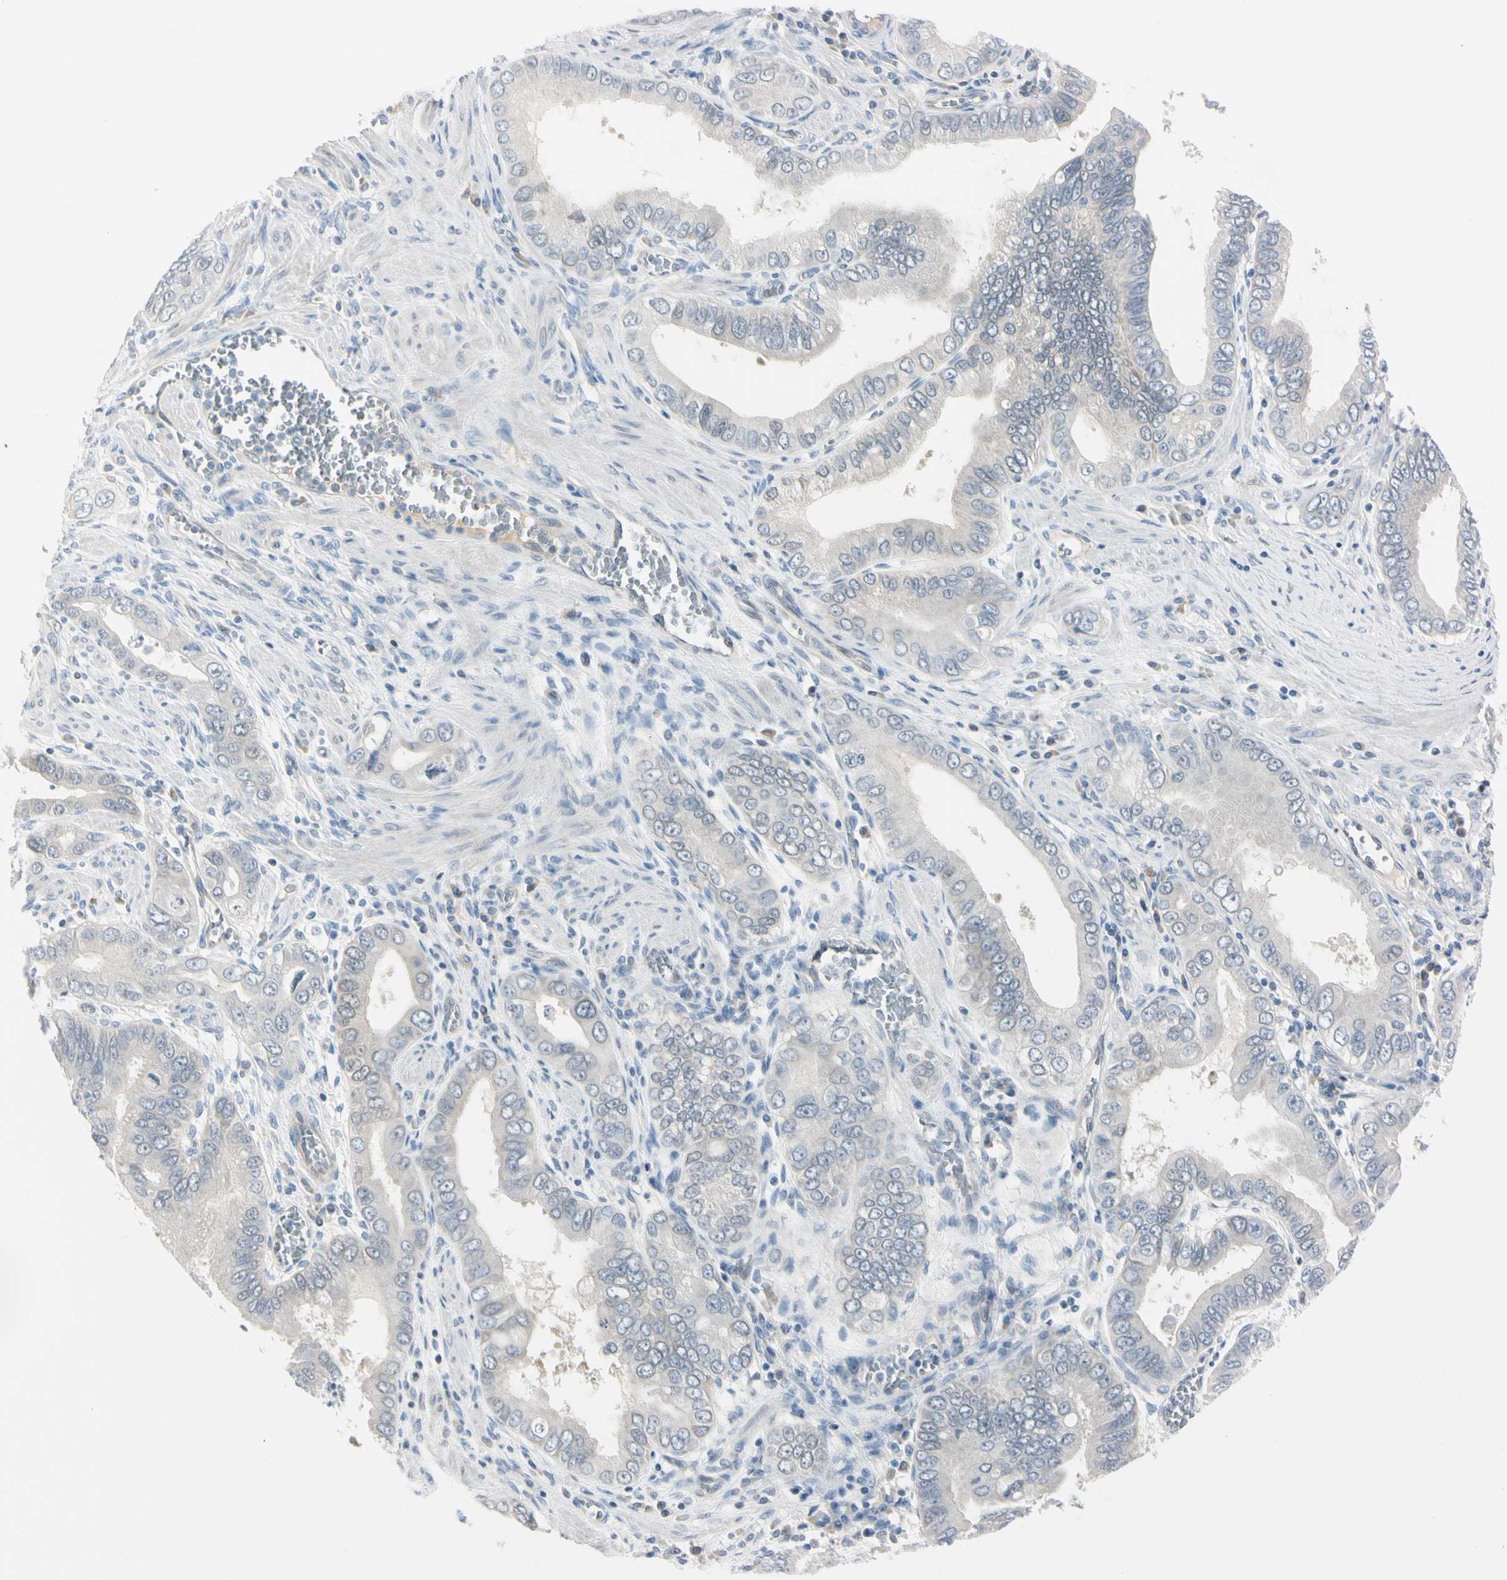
{"staining": {"intensity": "negative", "quantity": "none", "location": "none"}, "tissue": "pancreatic cancer", "cell_type": "Tumor cells", "image_type": "cancer", "snomed": [{"axis": "morphology", "description": "Normal tissue, NOS"}, {"axis": "topography", "description": "Lymph node"}], "caption": "Human pancreatic cancer stained for a protein using immunohistochemistry (IHC) shows no positivity in tumor cells.", "gene": "ASB9", "patient": {"sex": "male", "age": 50}}